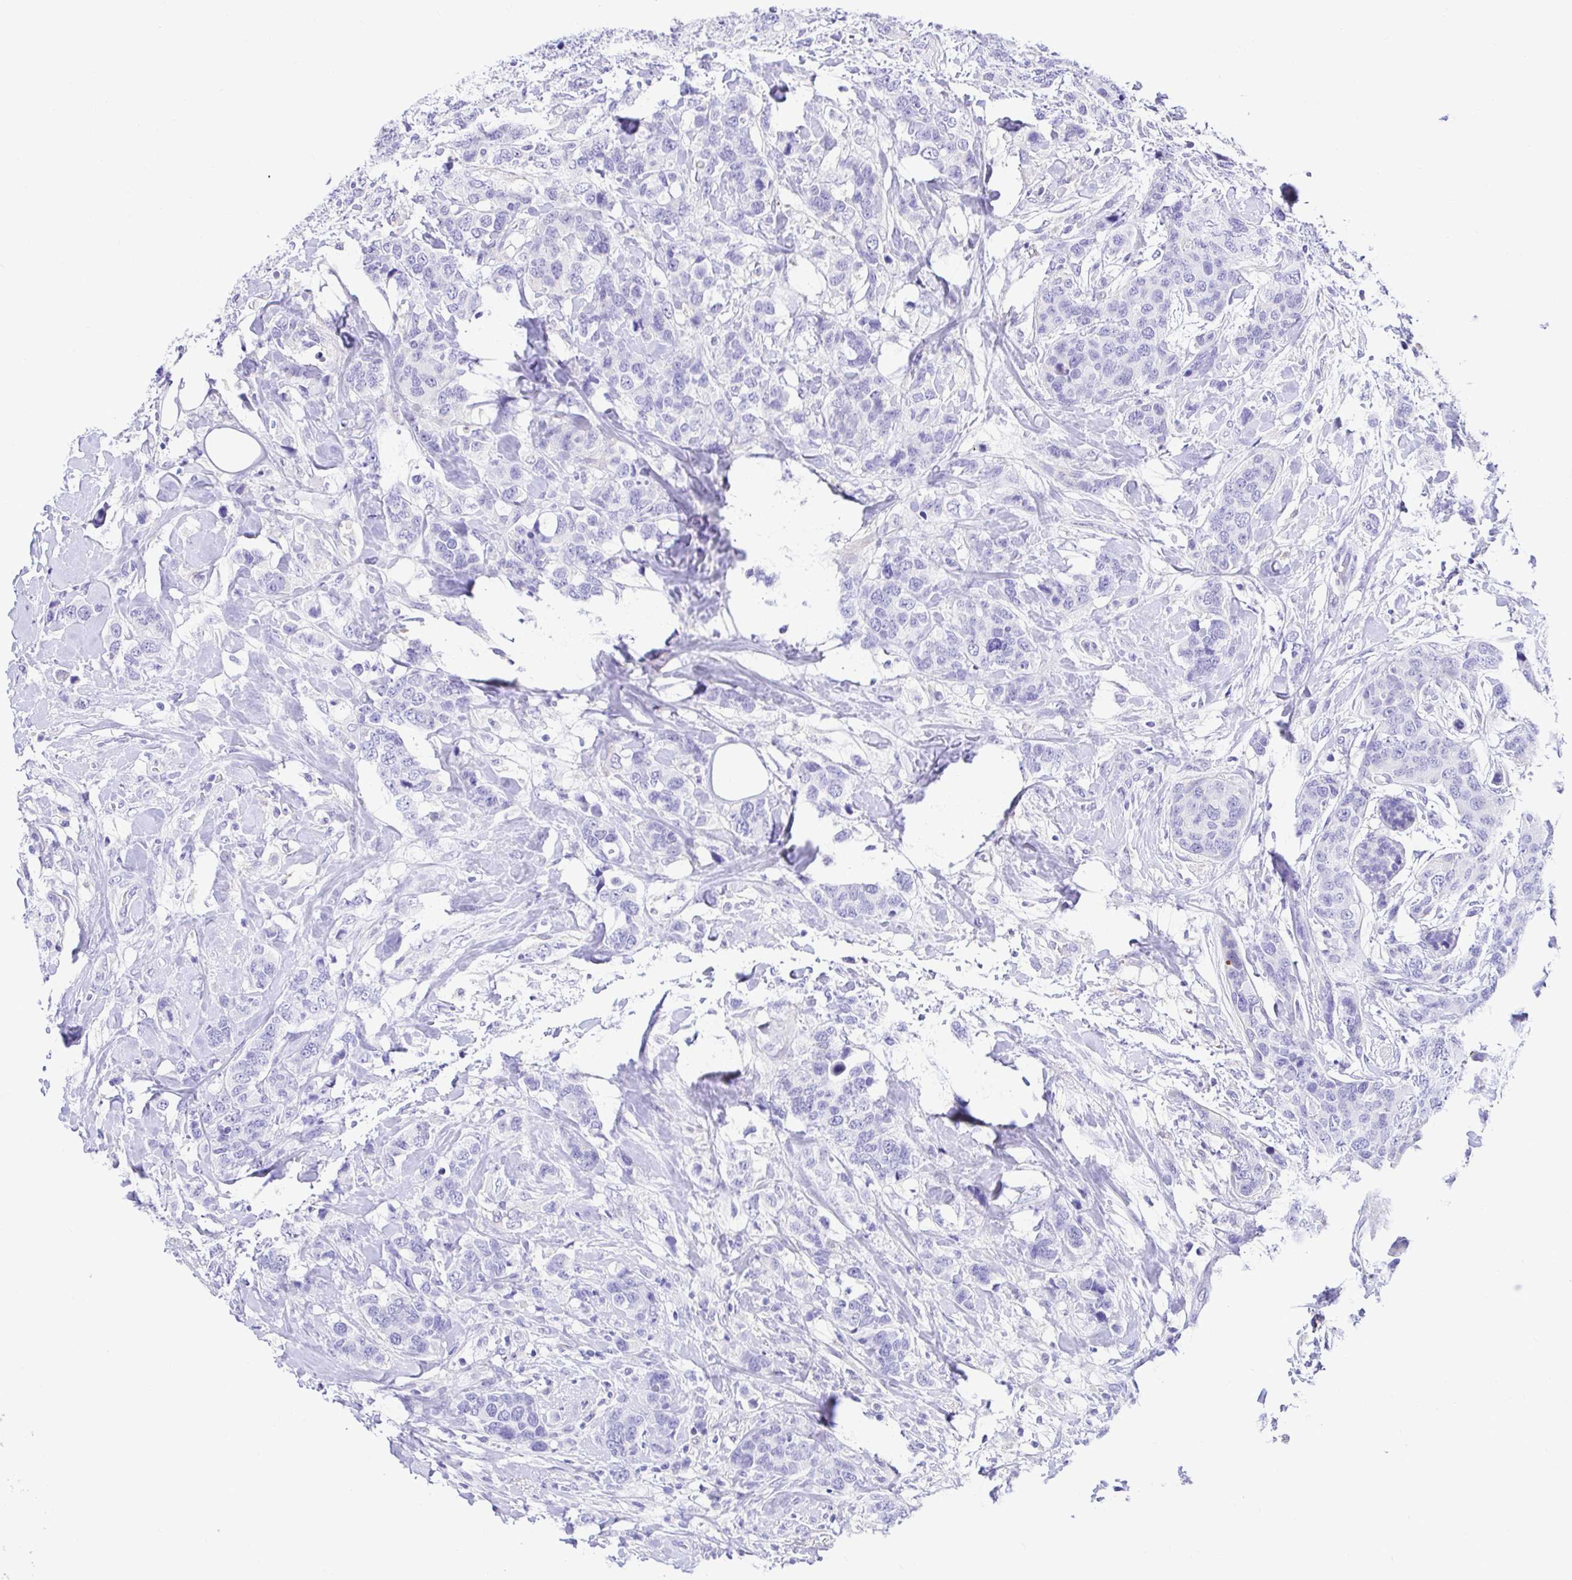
{"staining": {"intensity": "negative", "quantity": "none", "location": "none"}, "tissue": "breast cancer", "cell_type": "Tumor cells", "image_type": "cancer", "snomed": [{"axis": "morphology", "description": "Lobular carcinoma"}, {"axis": "topography", "description": "Breast"}], "caption": "Immunohistochemical staining of human breast cancer (lobular carcinoma) exhibits no significant staining in tumor cells.", "gene": "BACE2", "patient": {"sex": "female", "age": 59}}